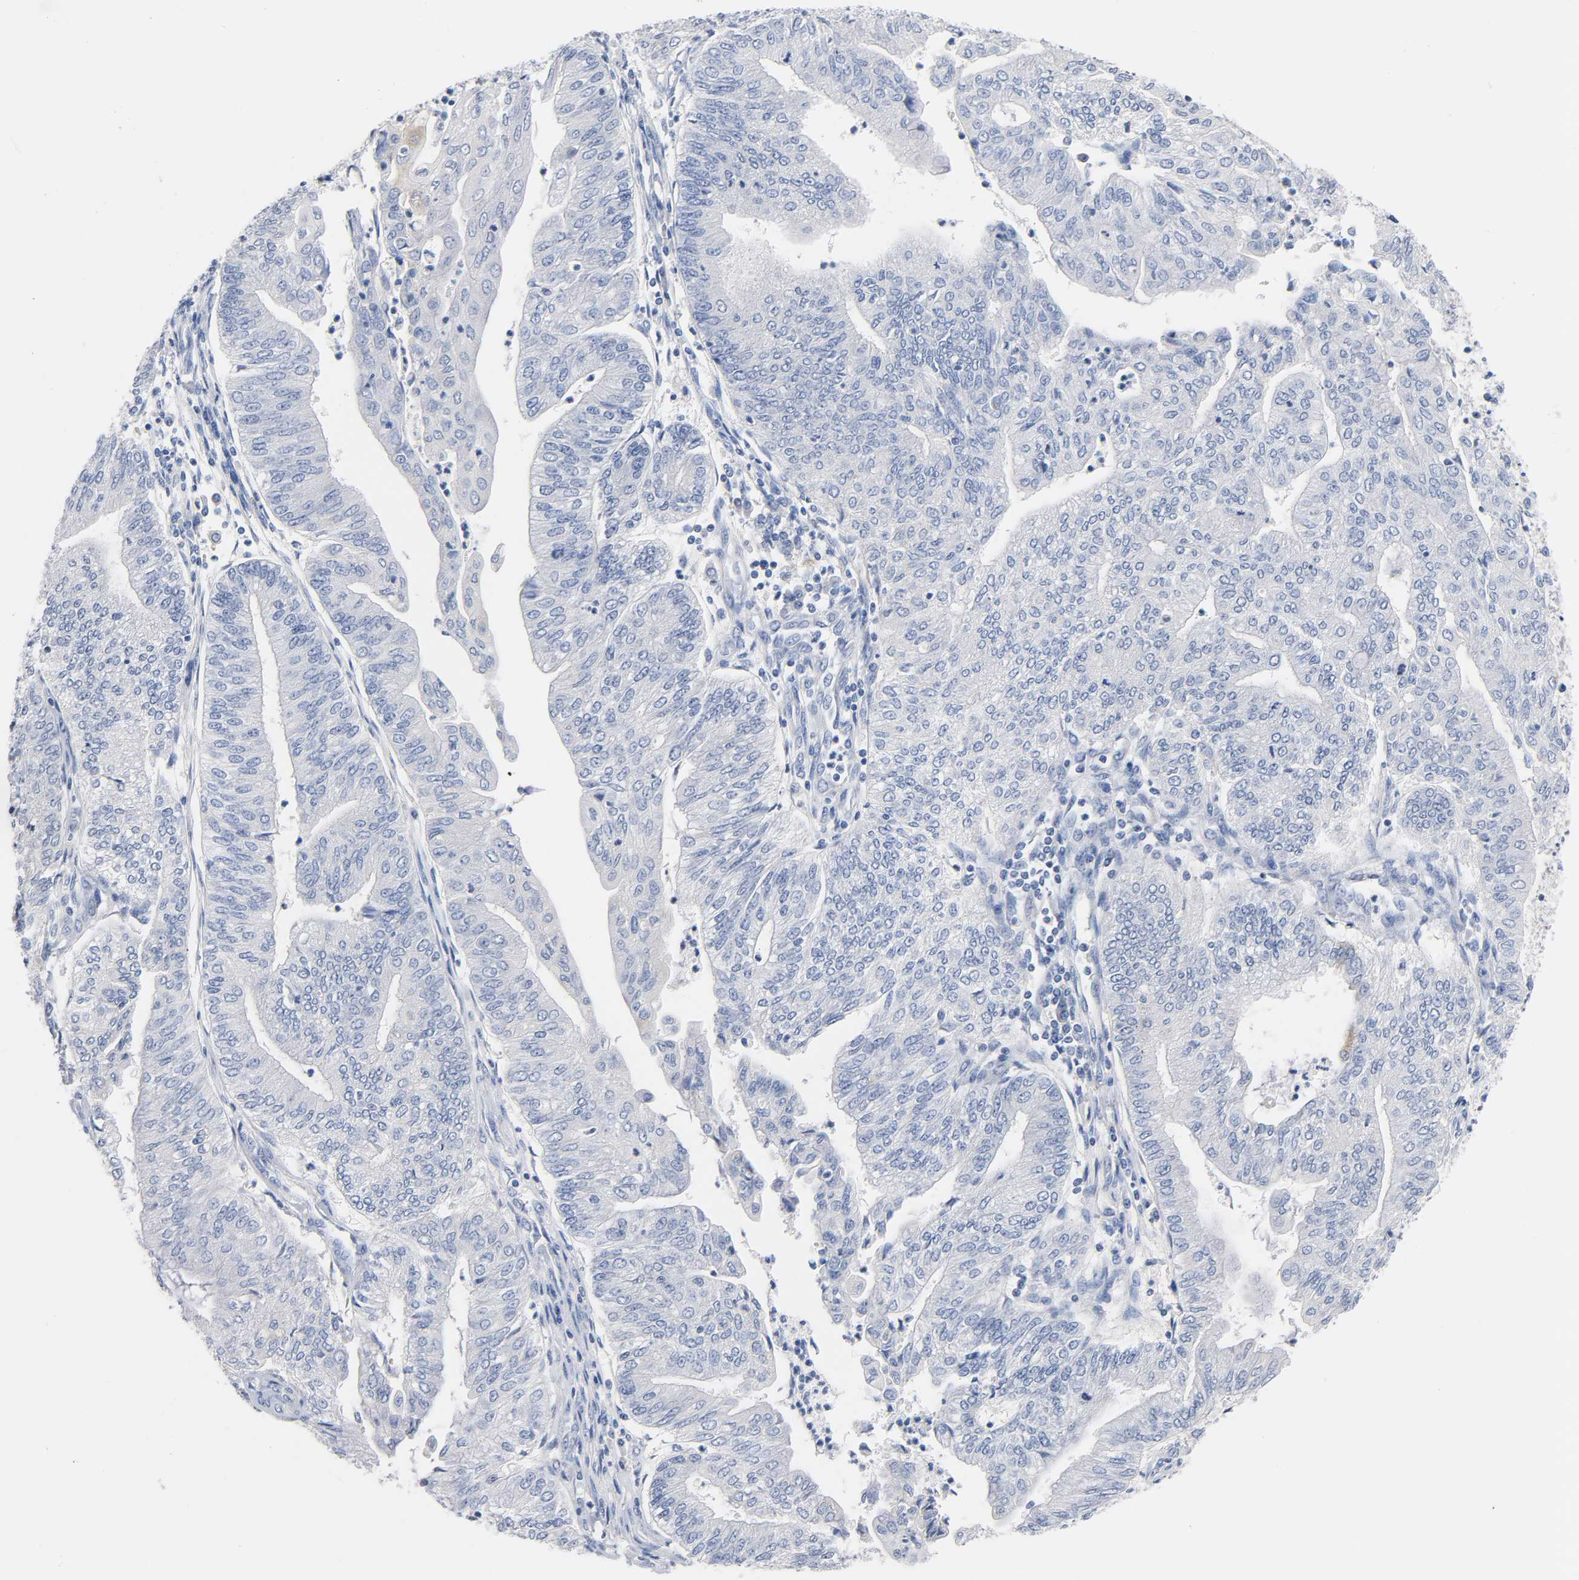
{"staining": {"intensity": "negative", "quantity": "none", "location": "none"}, "tissue": "endometrial cancer", "cell_type": "Tumor cells", "image_type": "cancer", "snomed": [{"axis": "morphology", "description": "Adenocarcinoma, NOS"}, {"axis": "topography", "description": "Endometrium"}], "caption": "High power microscopy micrograph of an IHC photomicrograph of endometrial adenocarcinoma, revealing no significant positivity in tumor cells.", "gene": "MALT1", "patient": {"sex": "female", "age": 59}}